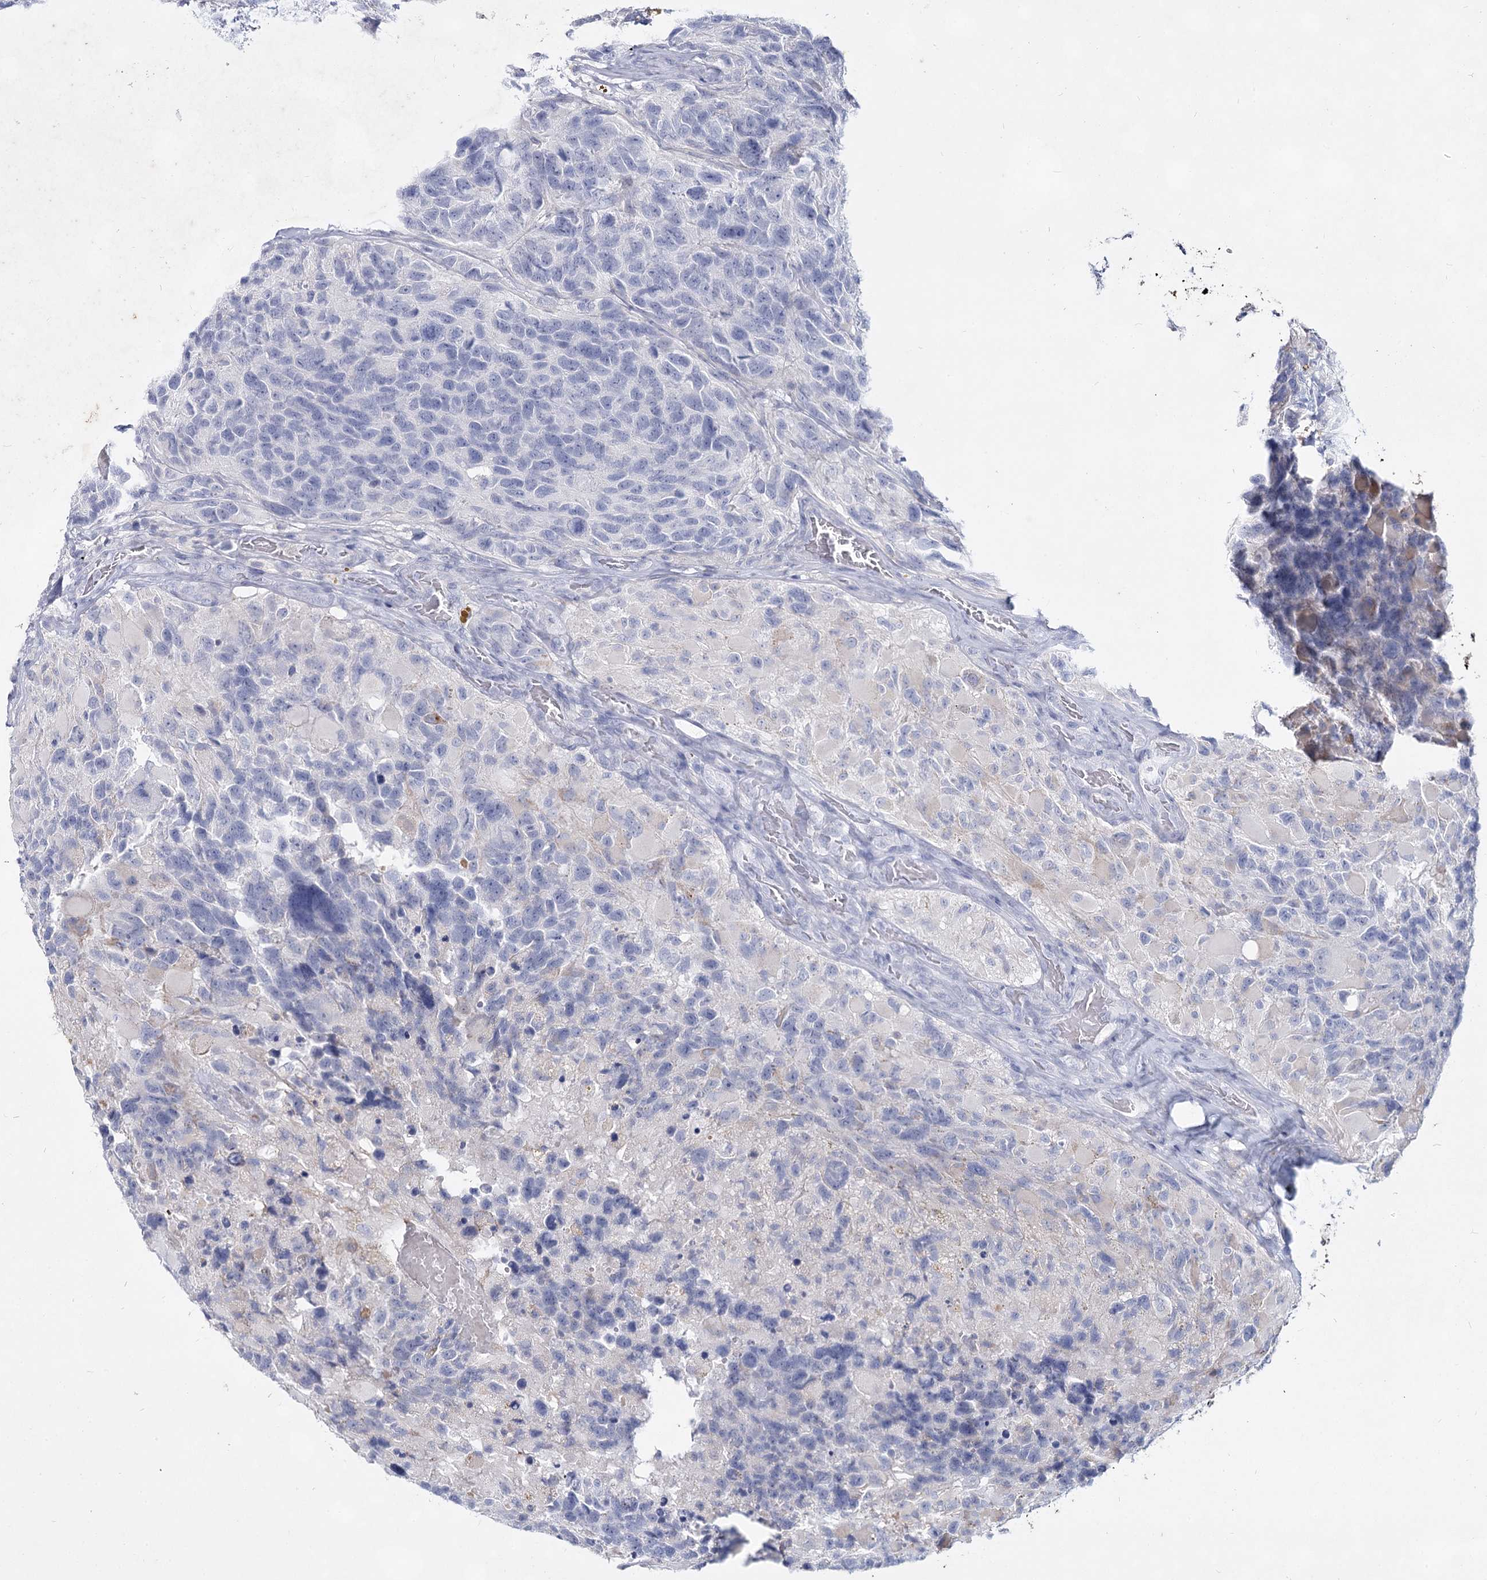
{"staining": {"intensity": "negative", "quantity": "none", "location": "none"}, "tissue": "glioma", "cell_type": "Tumor cells", "image_type": "cancer", "snomed": [{"axis": "morphology", "description": "Glioma, malignant, High grade"}, {"axis": "topography", "description": "Brain"}], "caption": "Protein analysis of malignant glioma (high-grade) displays no significant expression in tumor cells.", "gene": "CCDC73", "patient": {"sex": "male", "age": 69}}